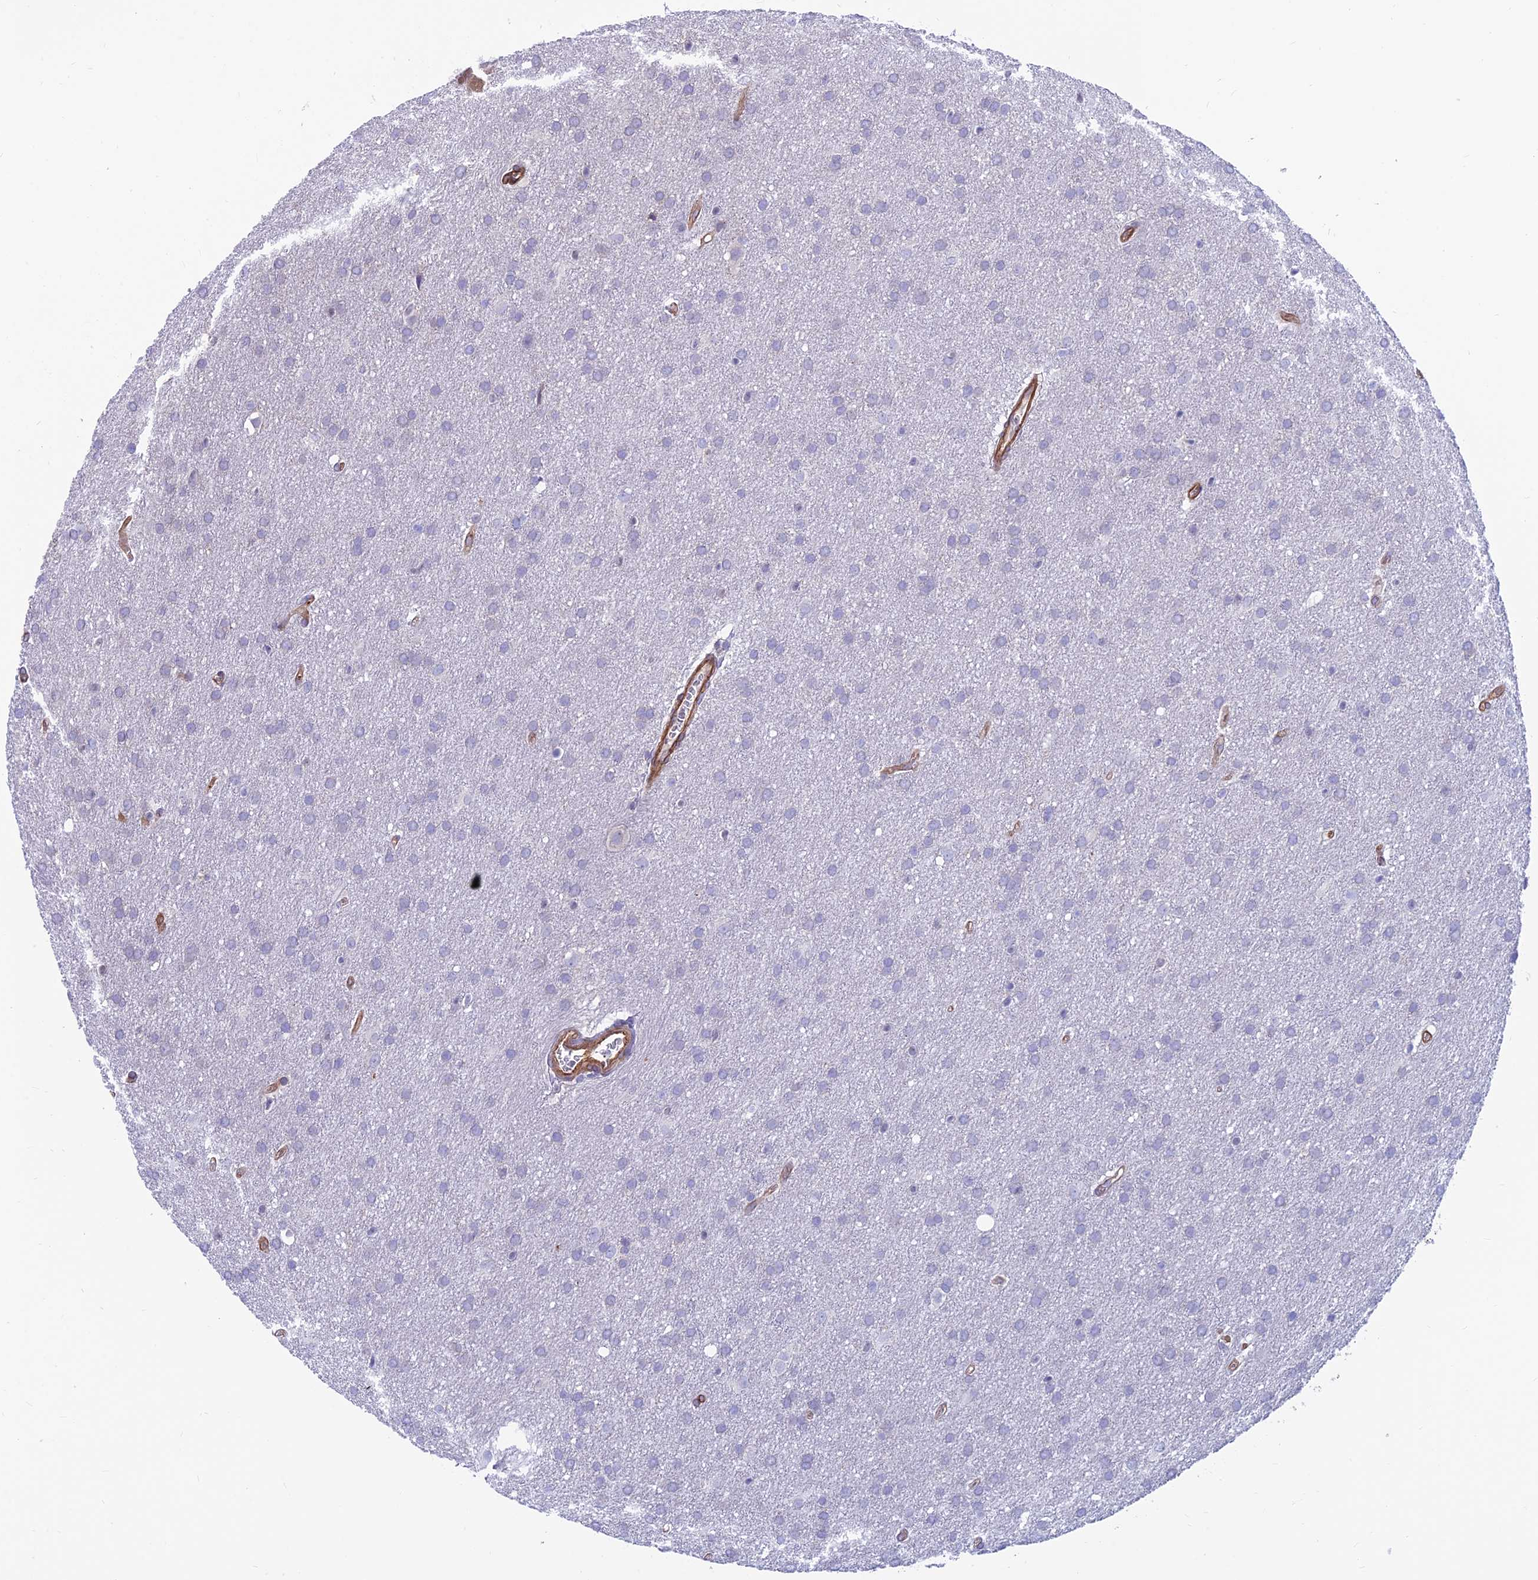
{"staining": {"intensity": "negative", "quantity": "none", "location": "none"}, "tissue": "glioma", "cell_type": "Tumor cells", "image_type": "cancer", "snomed": [{"axis": "morphology", "description": "Glioma, malignant, Low grade"}, {"axis": "topography", "description": "Brain"}], "caption": "Tumor cells are negative for brown protein staining in low-grade glioma (malignant).", "gene": "RTN4RL1", "patient": {"sex": "female", "age": 32}}